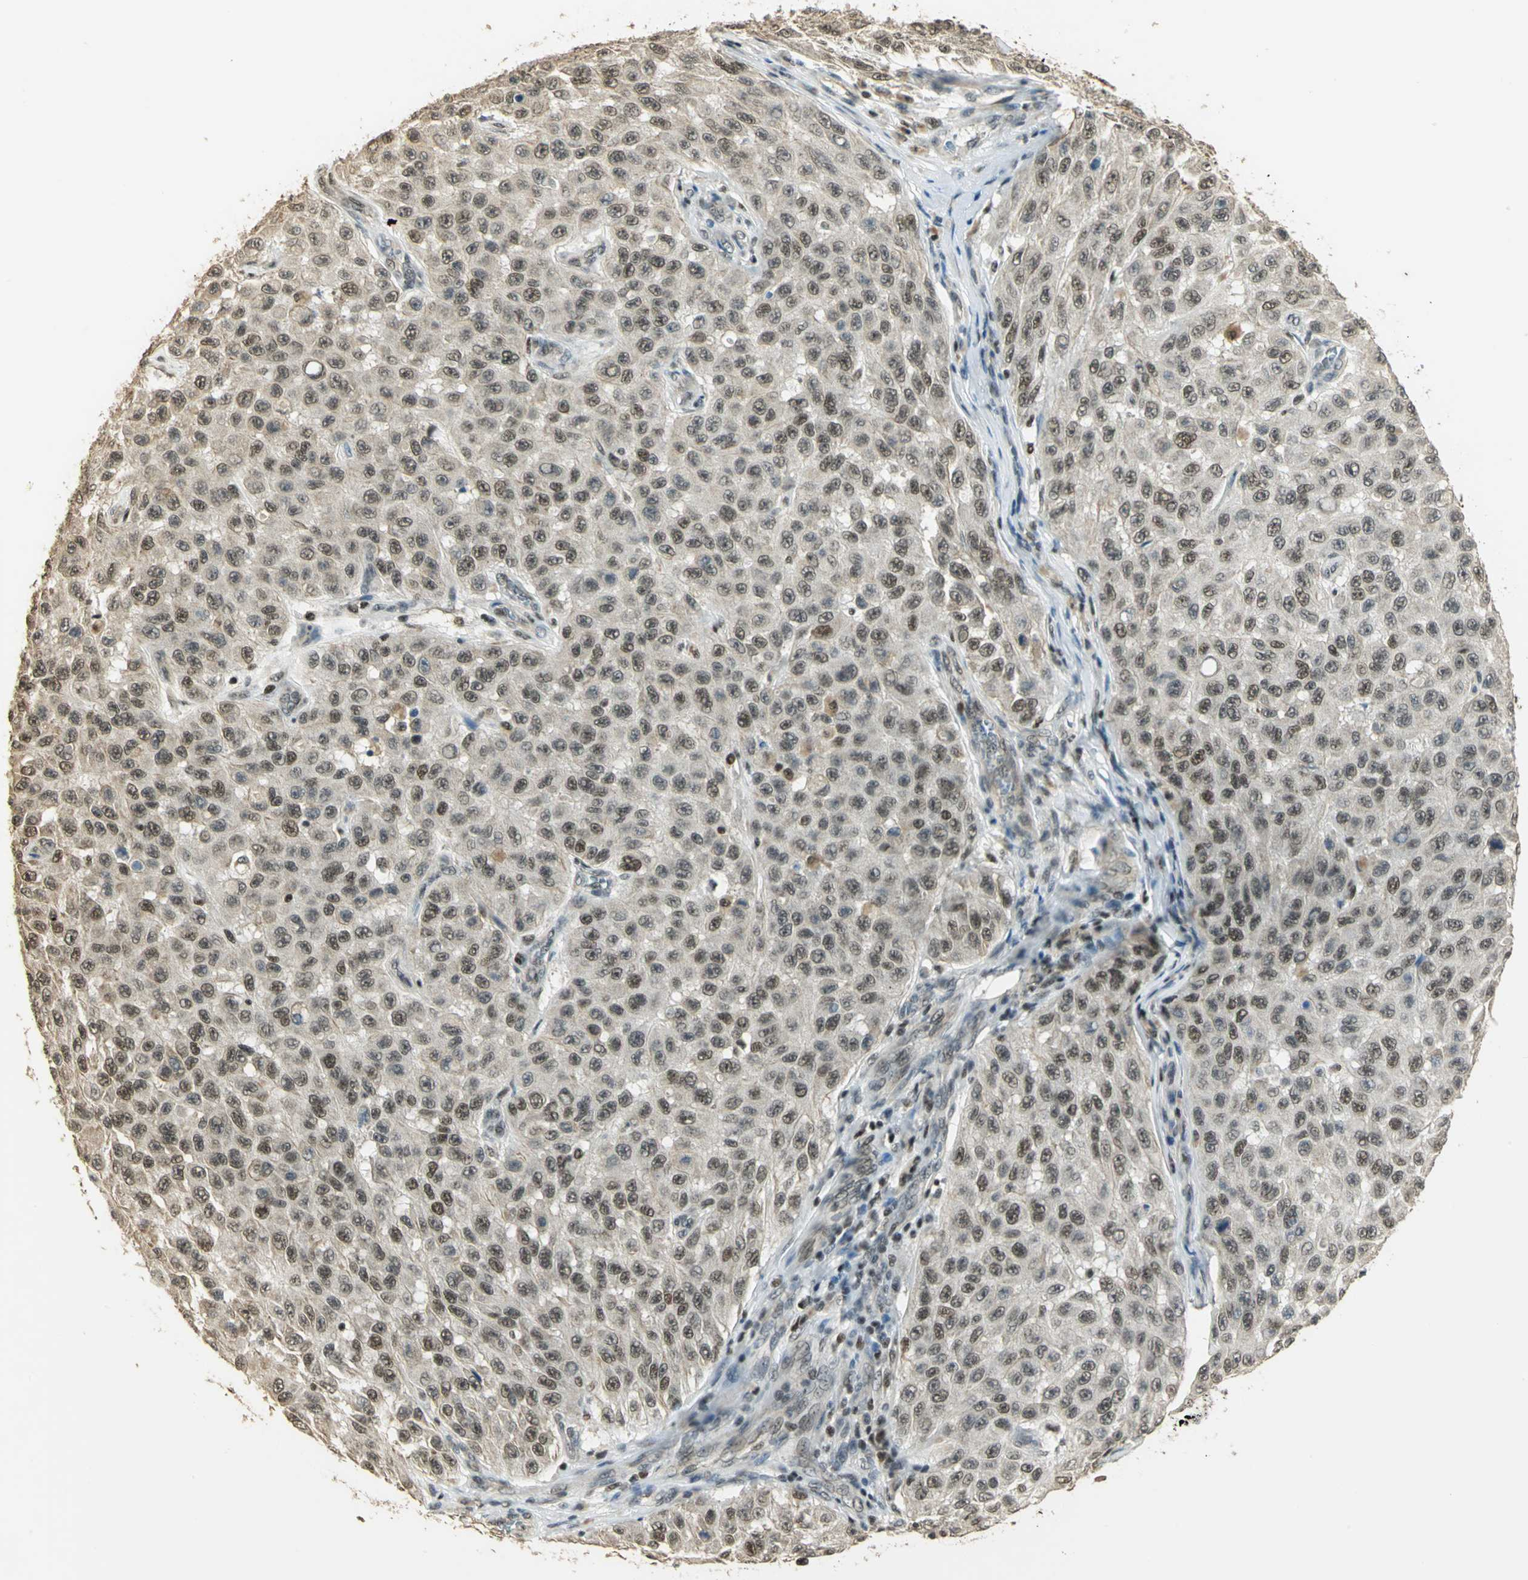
{"staining": {"intensity": "weak", "quantity": ">75%", "location": "nuclear"}, "tissue": "melanoma", "cell_type": "Tumor cells", "image_type": "cancer", "snomed": [{"axis": "morphology", "description": "Malignant melanoma, NOS"}, {"axis": "topography", "description": "Skin"}], "caption": "This image reveals immunohistochemistry staining of human malignant melanoma, with low weak nuclear staining in about >75% of tumor cells.", "gene": "ELF1", "patient": {"sex": "male", "age": 30}}